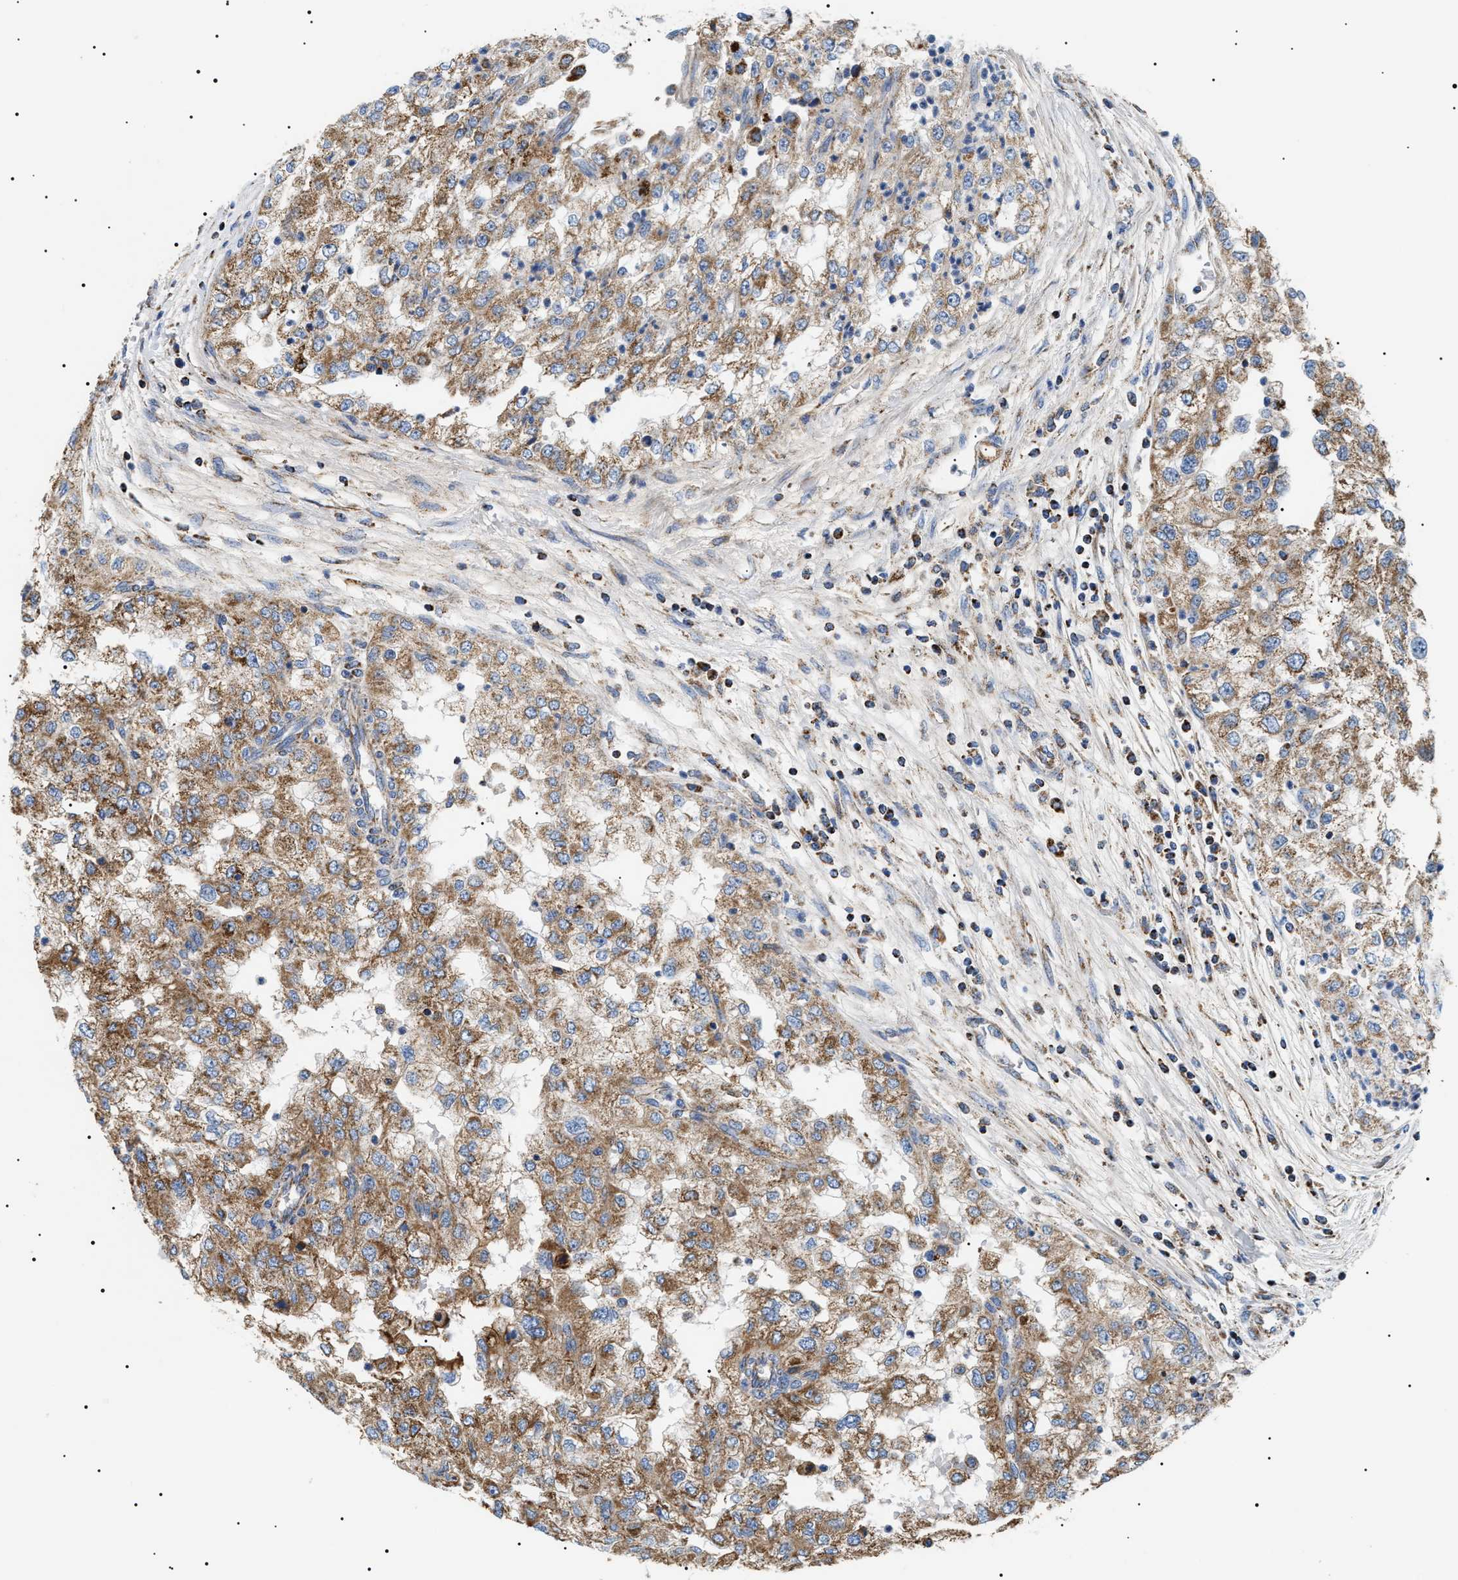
{"staining": {"intensity": "moderate", "quantity": ">75%", "location": "cytoplasmic/membranous"}, "tissue": "renal cancer", "cell_type": "Tumor cells", "image_type": "cancer", "snomed": [{"axis": "morphology", "description": "Adenocarcinoma, NOS"}, {"axis": "topography", "description": "Kidney"}], "caption": "A photomicrograph showing moderate cytoplasmic/membranous positivity in about >75% of tumor cells in renal adenocarcinoma, as visualized by brown immunohistochemical staining.", "gene": "OXSM", "patient": {"sex": "female", "age": 54}}